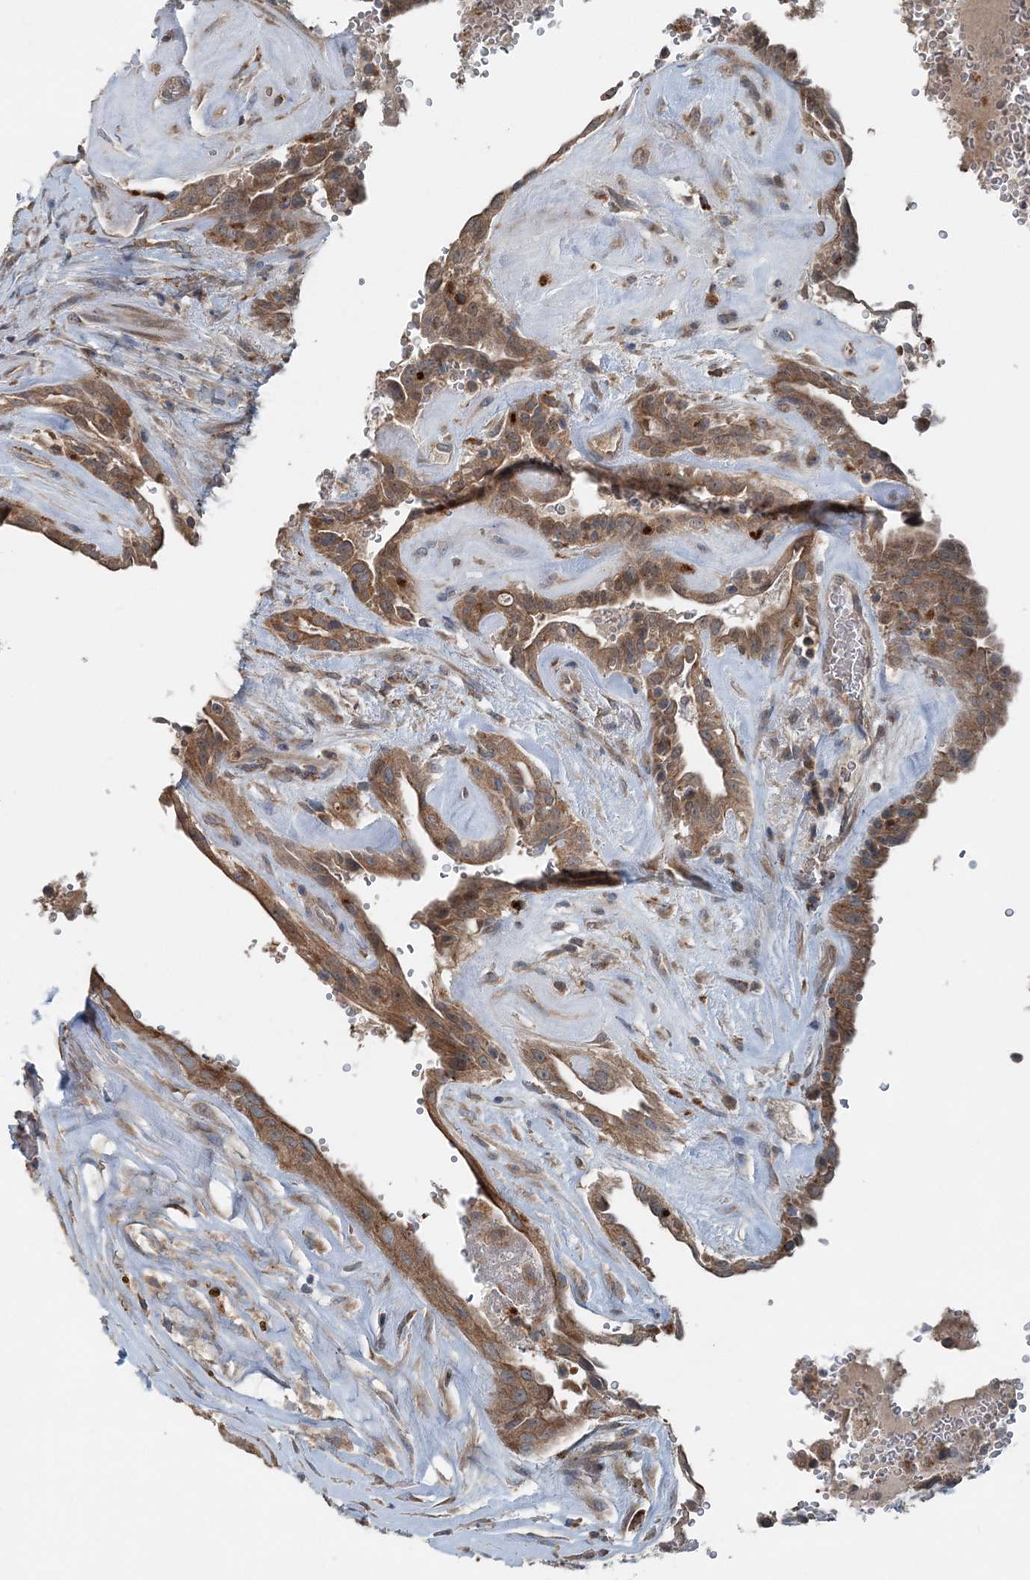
{"staining": {"intensity": "moderate", "quantity": ">75%", "location": "cytoplasmic/membranous"}, "tissue": "thyroid cancer", "cell_type": "Tumor cells", "image_type": "cancer", "snomed": [{"axis": "morphology", "description": "Papillary adenocarcinoma, NOS"}, {"axis": "topography", "description": "Thyroid gland"}], "caption": "Thyroid cancer (papillary adenocarcinoma) tissue shows moderate cytoplasmic/membranous expression in about >75% of tumor cells (DAB = brown stain, brightfield microscopy at high magnification).", "gene": "ASNSD1", "patient": {"sex": "male", "age": 77}}